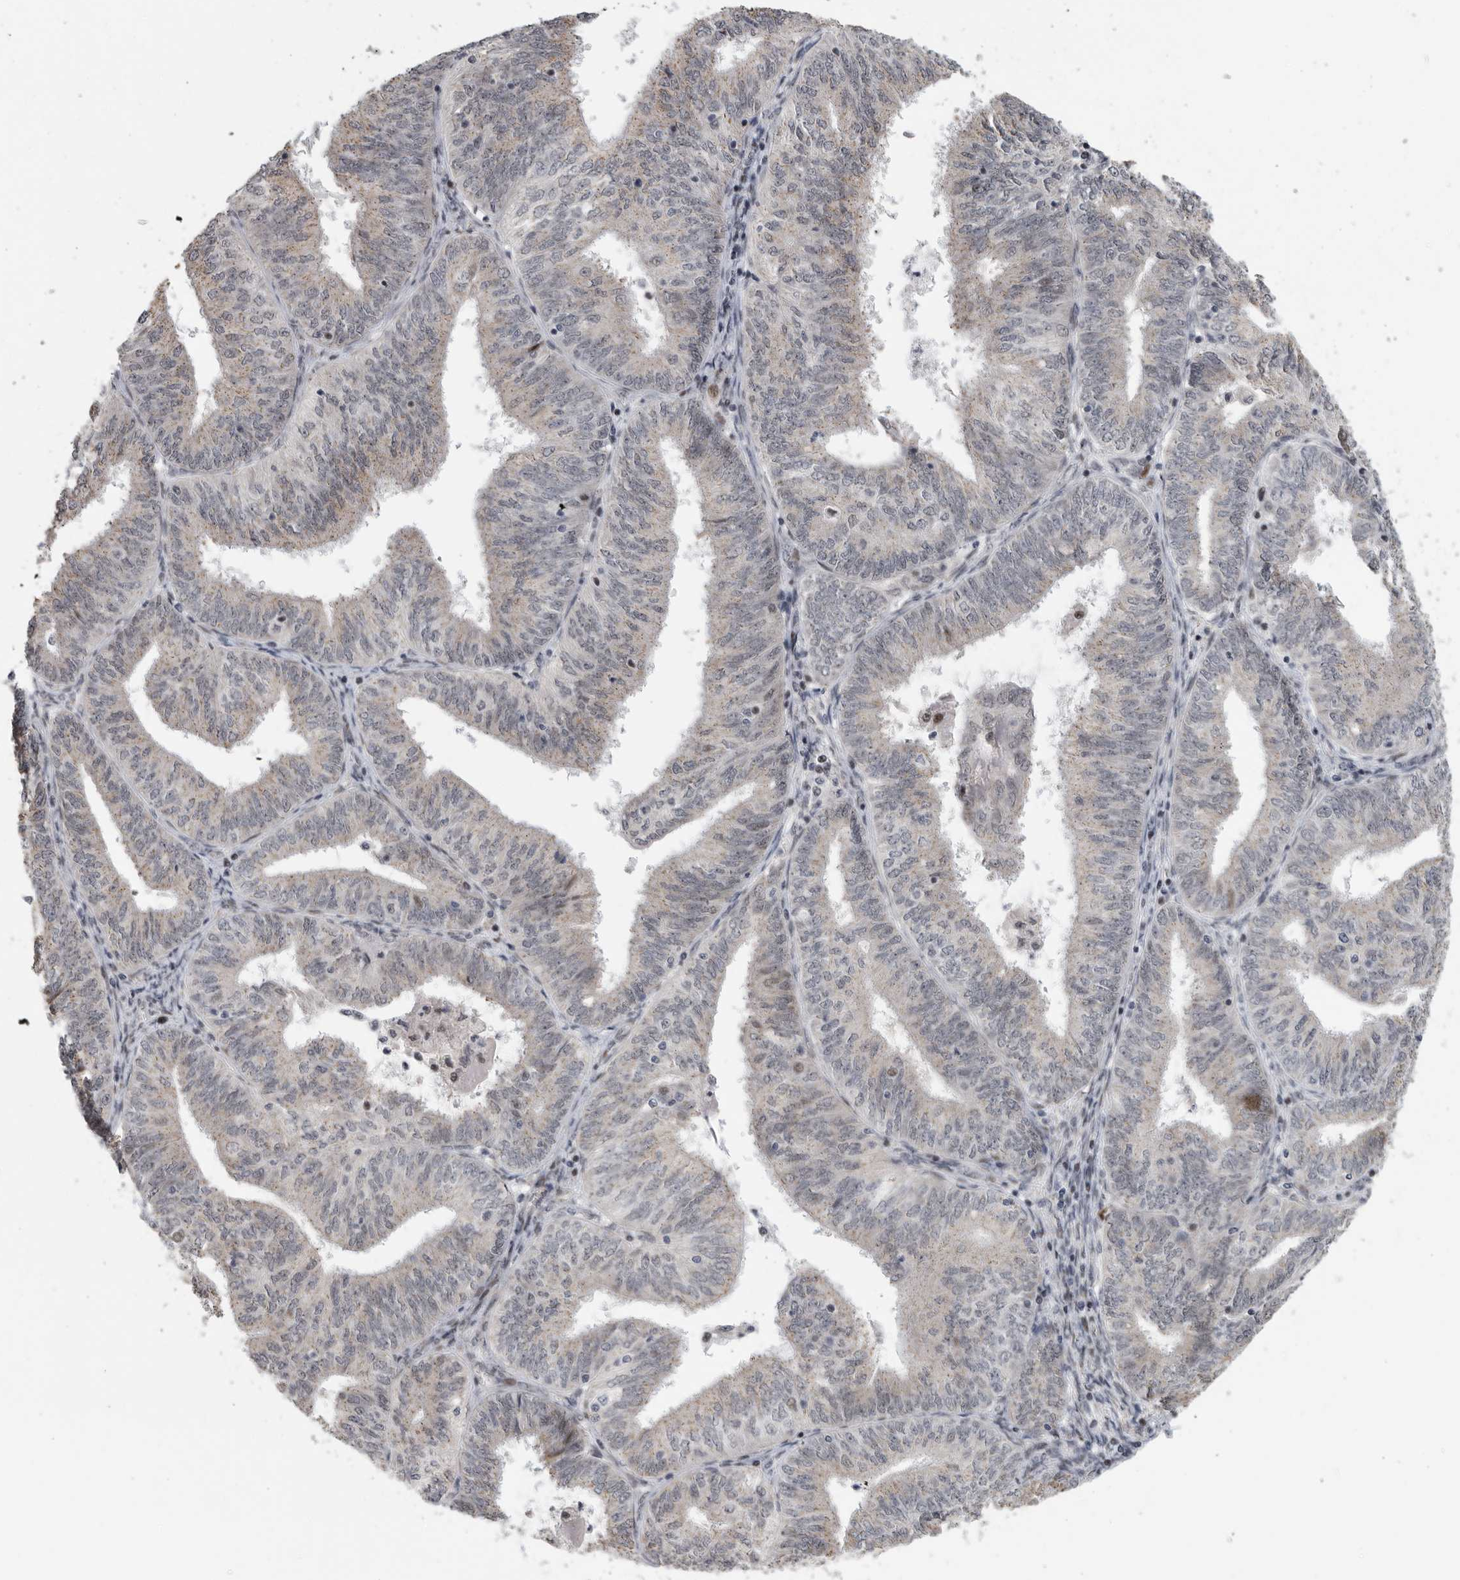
{"staining": {"intensity": "weak", "quantity": "25%-75%", "location": "cytoplasmic/membranous"}, "tissue": "endometrial cancer", "cell_type": "Tumor cells", "image_type": "cancer", "snomed": [{"axis": "morphology", "description": "Adenocarcinoma, NOS"}, {"axis": "topography", "description": "Endometrium"}], "caption": "About 25%-75% of tumor cells in human endometrial cancer (adenocarcinoma) exhibit weak cytoplasmic/membranous protein staining as visualized by brown immunohistochemical staining.", "gene": "PCMTD1", "patient": {"sex": "female", "age": 58}}